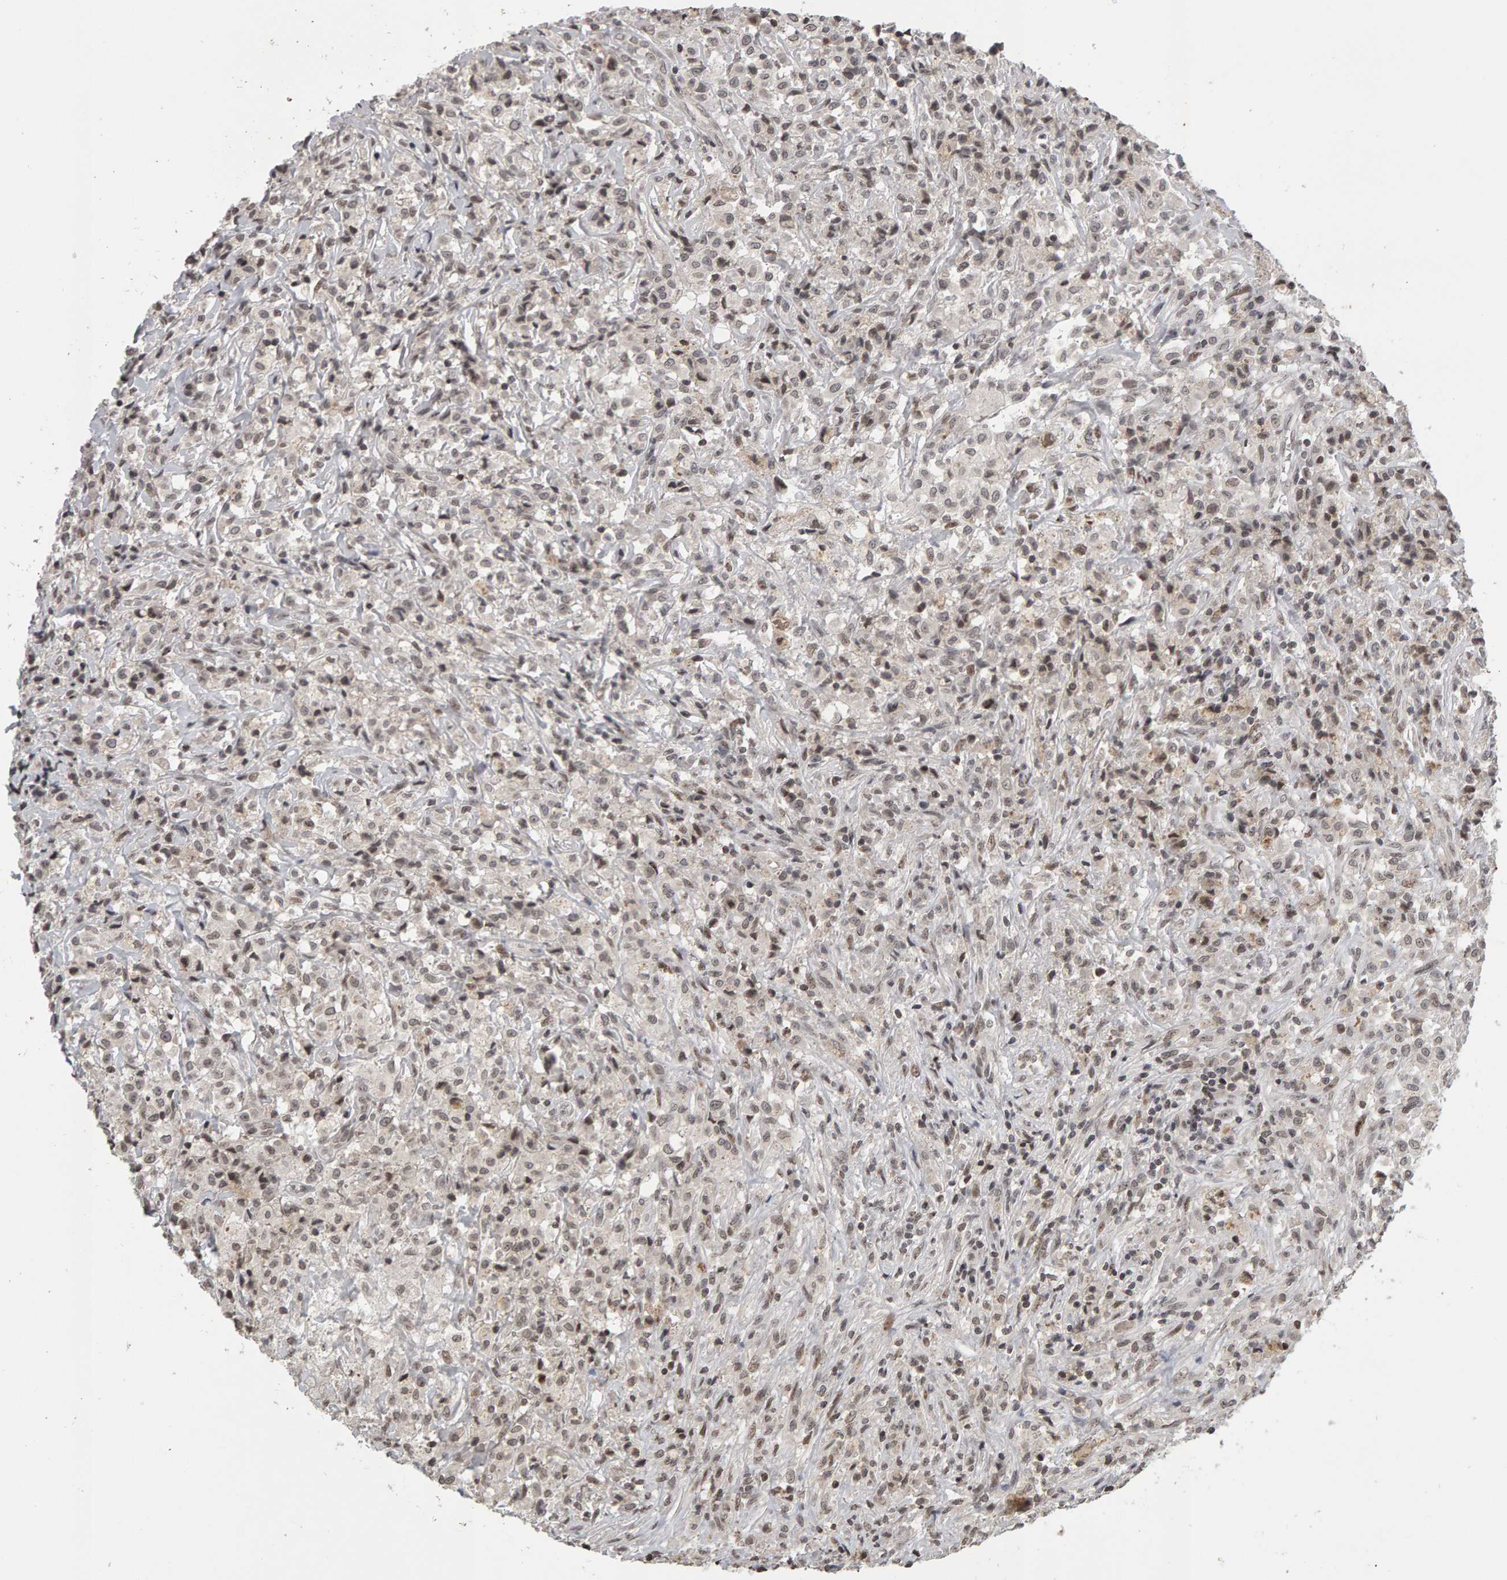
{"staining": {"intensity": "weak", "quantity": ">75%", "location": "nuclear"}, "tissue": "testis cancer", "cell_type": "Tumor cells", "image_type": "cancer", "snomed": [{"axis": "morphology", "description": "Carcinoma, Embryonal, NOS"}, {"axis": "topography", "description": "Testis"}], "caption": "Testis embryonal carcinoma was stained to show a protein in brown. There is low levels of weak nuclear expression in approximately >75% of tumor cells.", "gene": "TRAM1", "patient": {"sex": "male", "age": 2}}